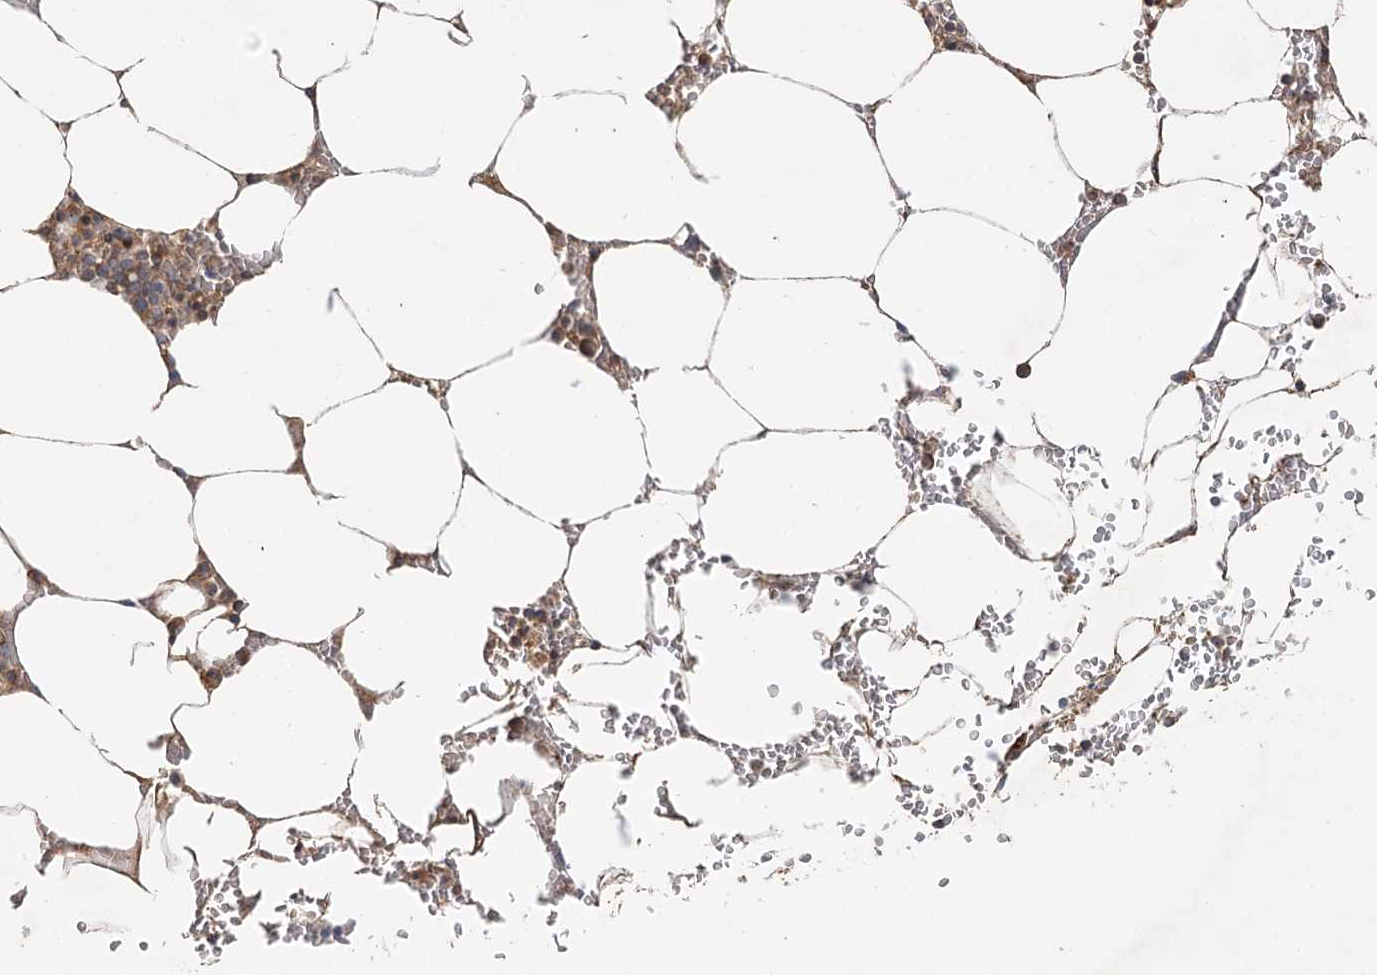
{"staining": {"intensity": "moderate", "quantity": "<25%", "location": "cytoplasmic/membranous"}, "tissue": "bone marrow", "cell_type": "Hematopoietic cells", "image_type": "normal", "snomed": [{"axis": "morphology", "description": "Normal tissue, NOS"}, {"axis": "topography", "description": "Bone marrow"}], "caption": "Moderate cytoplasmic/membranous staining is seen in about <25% of hematopoietic cells in normal bone marrow.", "gene": "ENSG00000273217", "patient": {"sex": "male", "age": 70}}